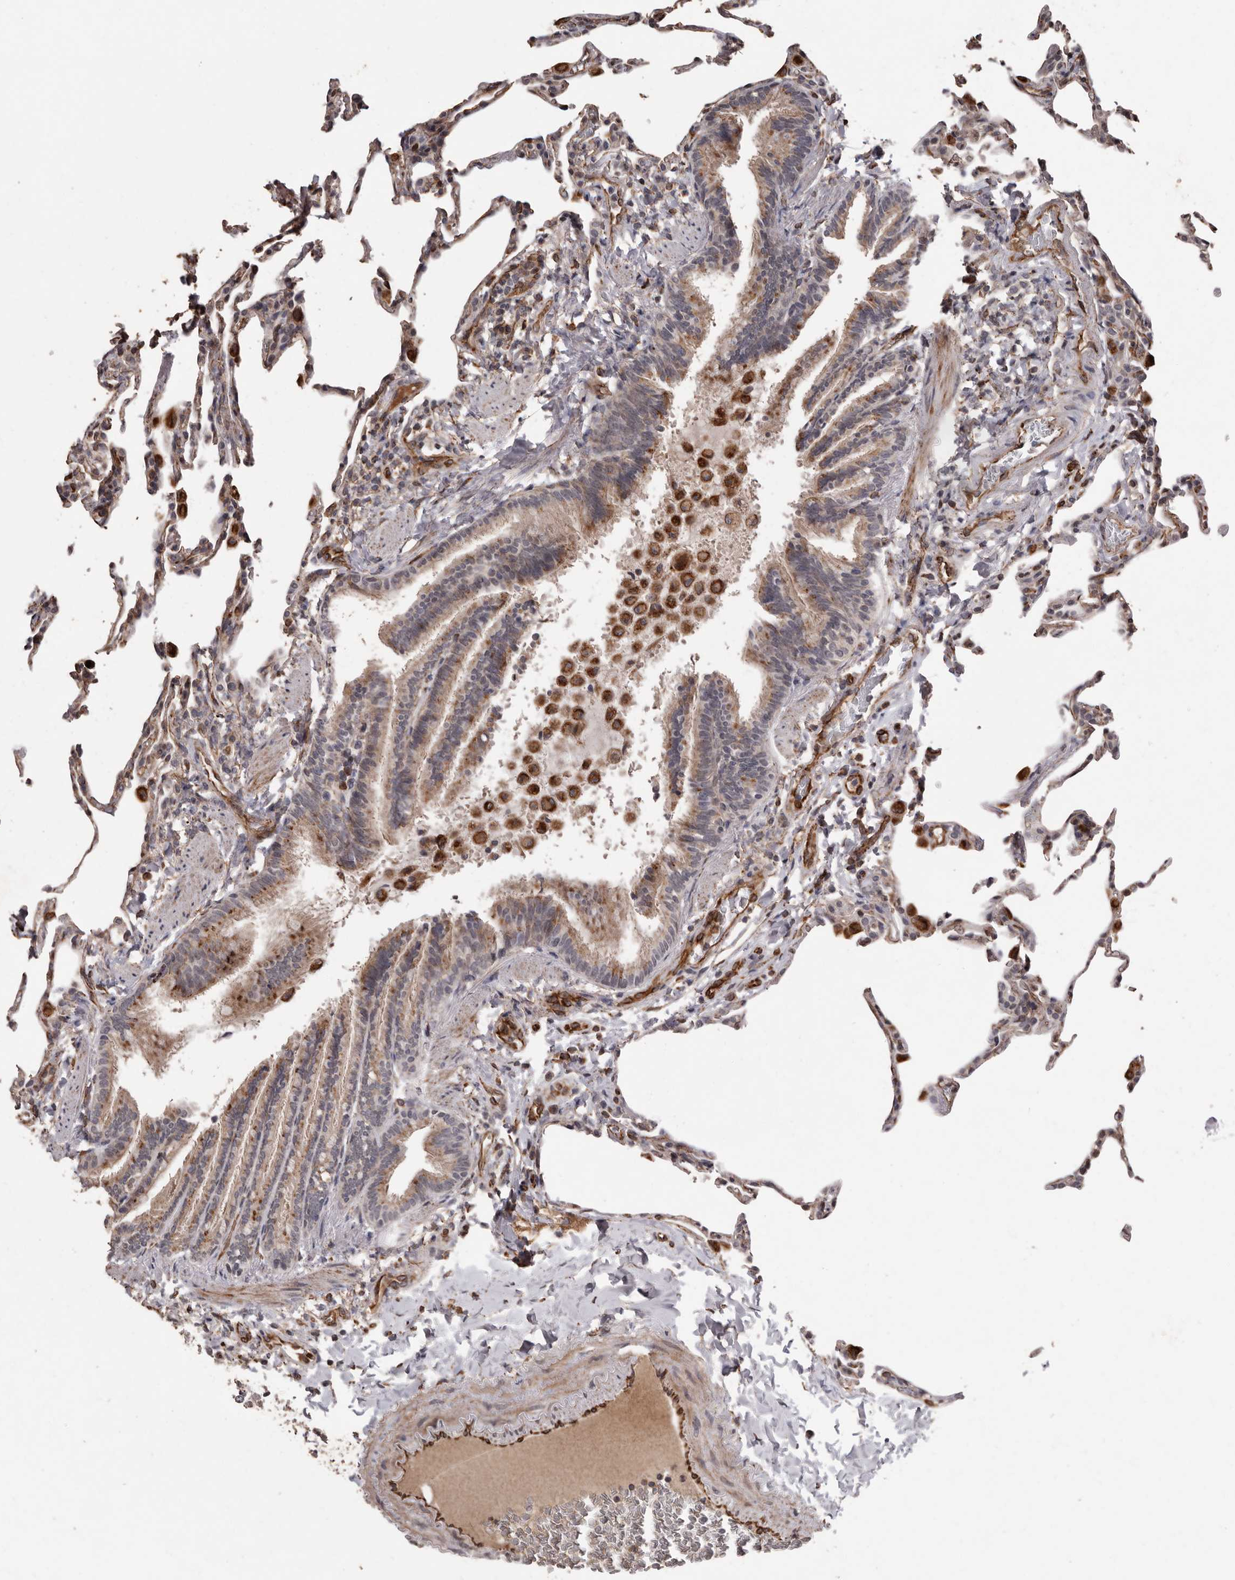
{"staining": {"intensity": "negative", "quantity": "none", "location": "none"}, "tissue": "lung", "cell_type": "Alveolar cells", "image_type": "normal", "snomed": [{"axis": "morphology", "description": "Normal tissue, NOS"}, {"axis": "topography", "description": "Lung"}], "caption": "Photomicrograph shows no significant protein staining in alveolar cells of benign lung.", "gene": "BRAT1", "patient": {"sex": "male", "age": 20}}